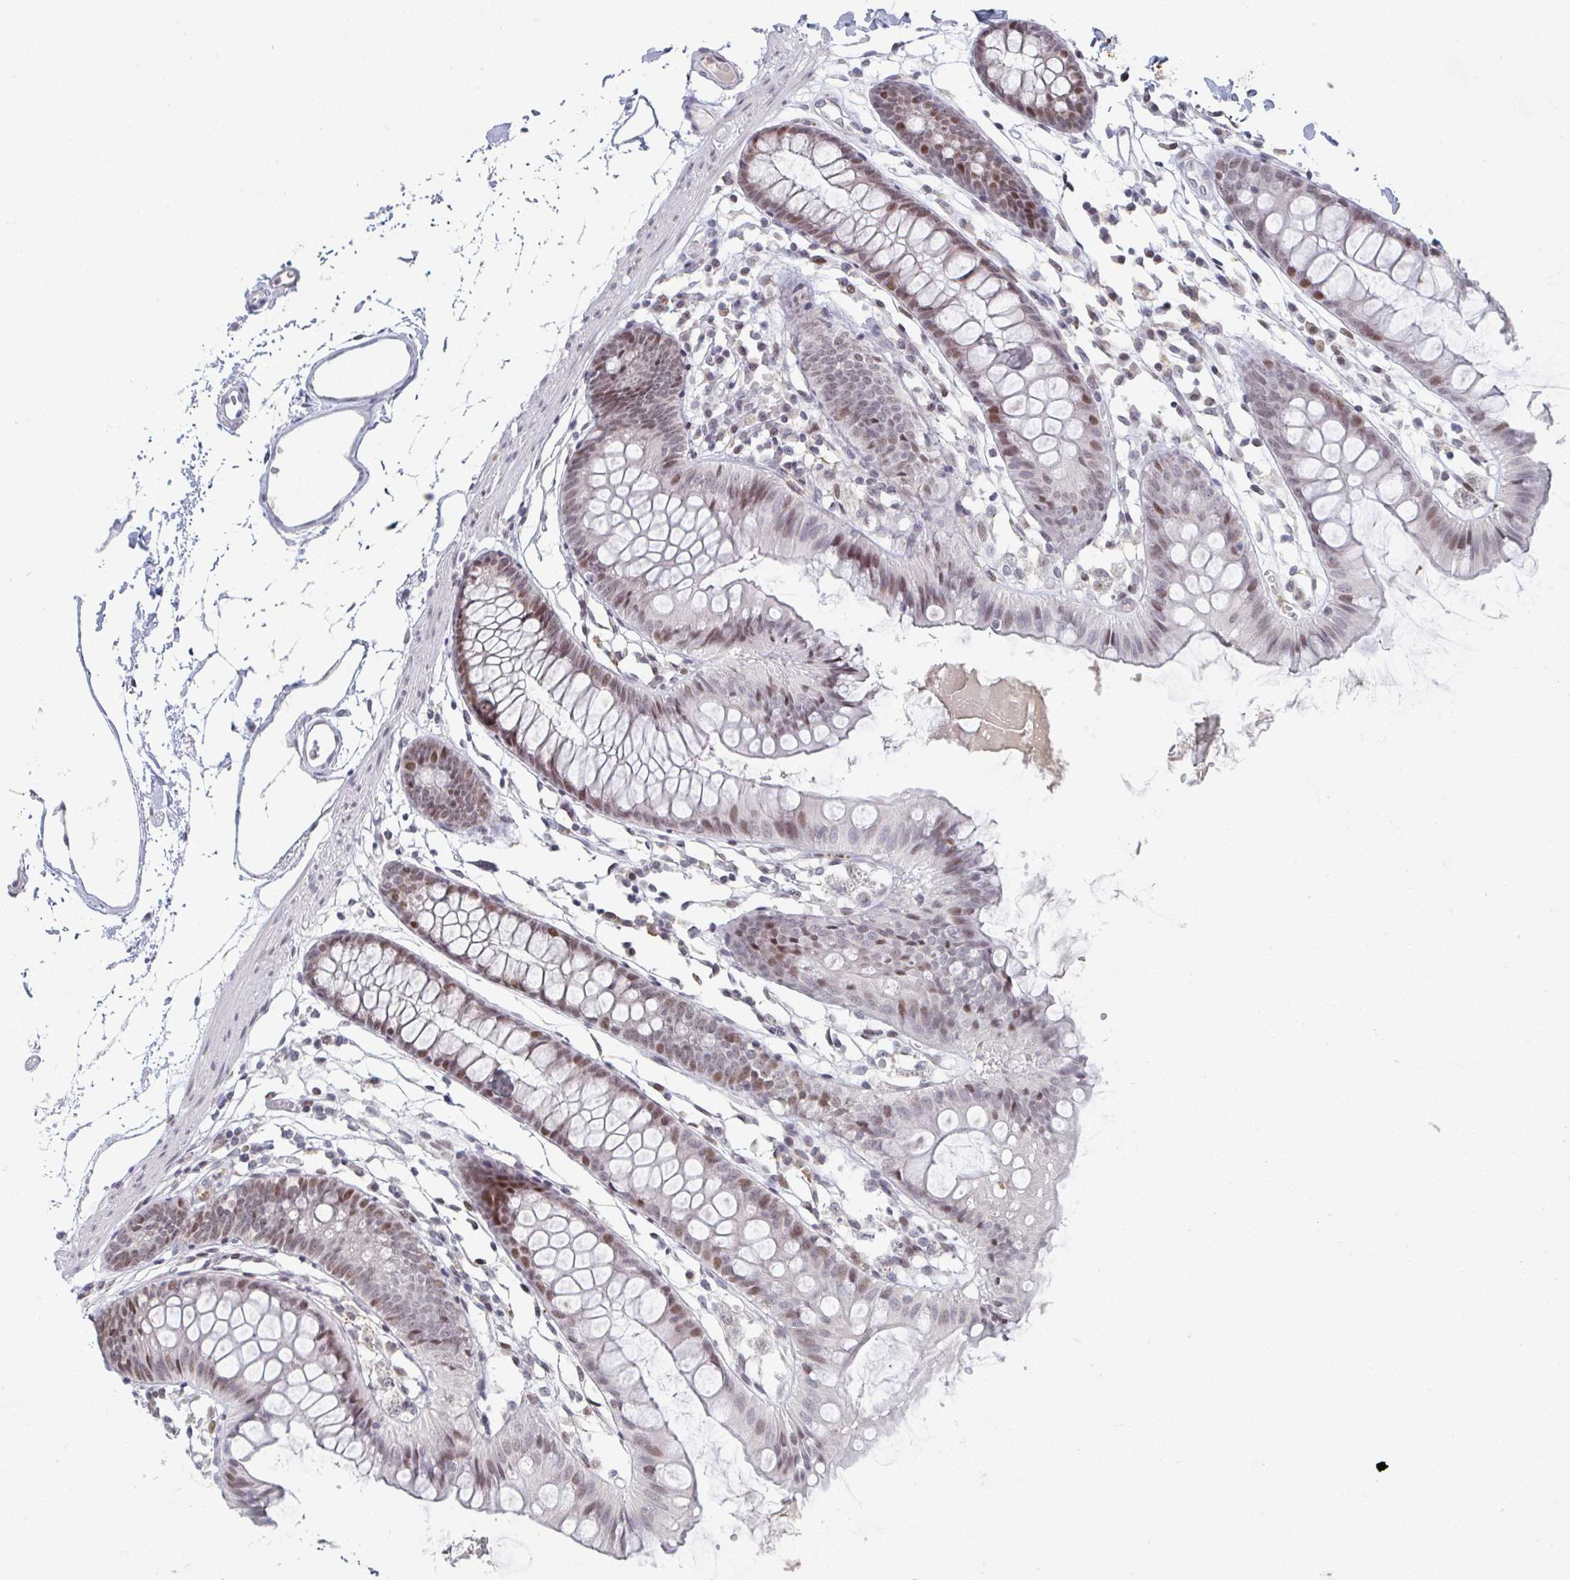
{"staining": {"intensity": "negative", "quantity": "none", "location": "none"}, "tissue": "colon", "cell_type": "Endothelial cells", "image_type": "normal", "snomed": [{"axis": "morphology", "description": "Normal tissue, NOS"}, {"axis": "topography", "description": "Colon"}], "caption": "DAB (3,3'-diaminobenzidine) immunohistochemical staining of benign colon displays no significant positivity in endothelial cells.", "gene": "LIN54", "patient": {"sex": "female", "age": 84}}